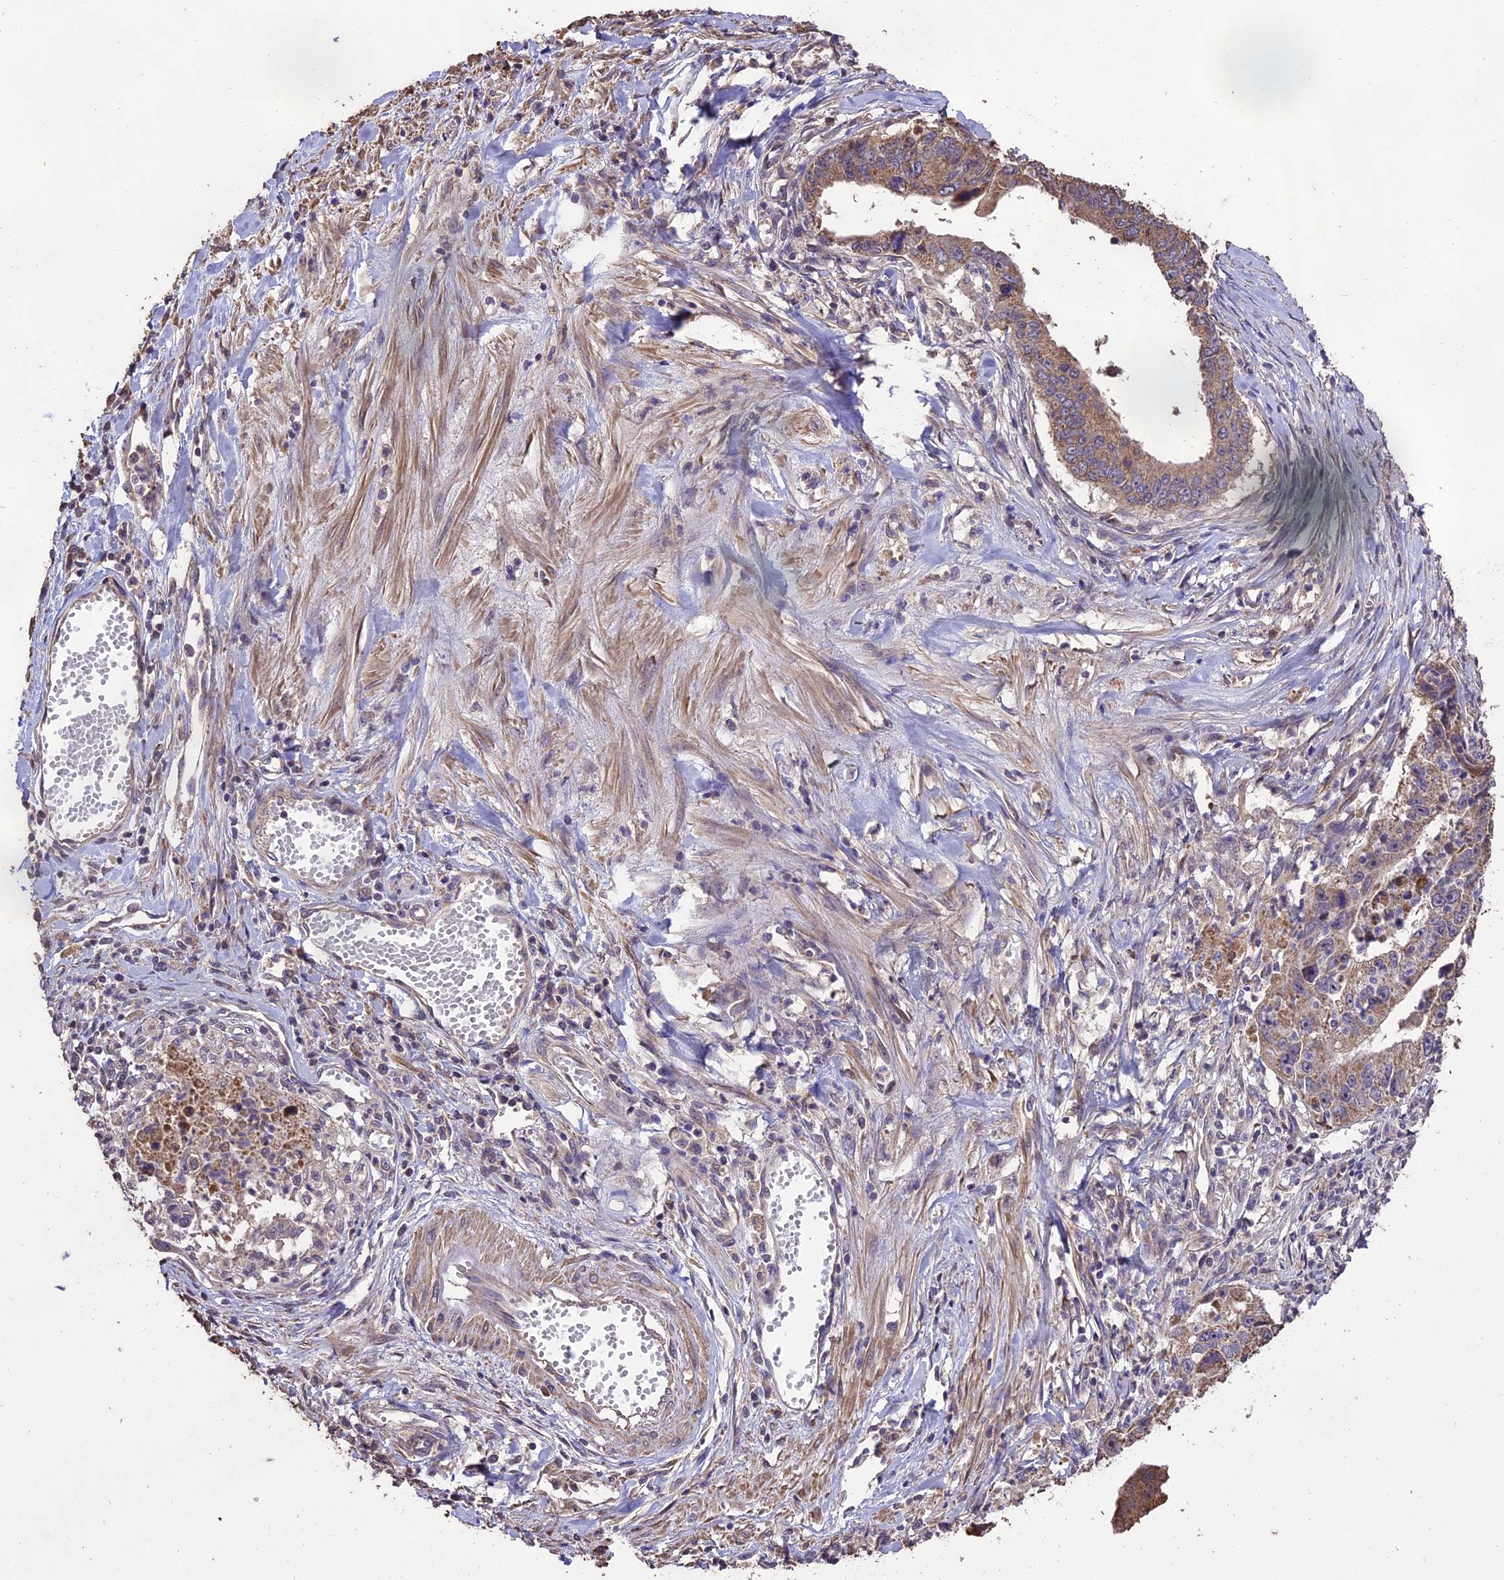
{"staining": {"intensity": "weak", "quantity": ">75%", "location": "cytoplasmic/membranous"}, "tissue": "stomach cancer", "cell_type": "Tumor cells", "image_type": "cancer", "snomed": [{"axis": "morphology", "description": "Adenocarcinoma, NOS"}, {"axis": "topography", "description": "Stomach"}], "caption": "Adenocarcinoma (stomach) was stained to show a protein in brown. There is low levels of weak cytoplasmic/membranous staining in approximately >75% of tumor cells.", "gene": "PGPEP1L", "patient": {"sex": "male", "age": 59}}